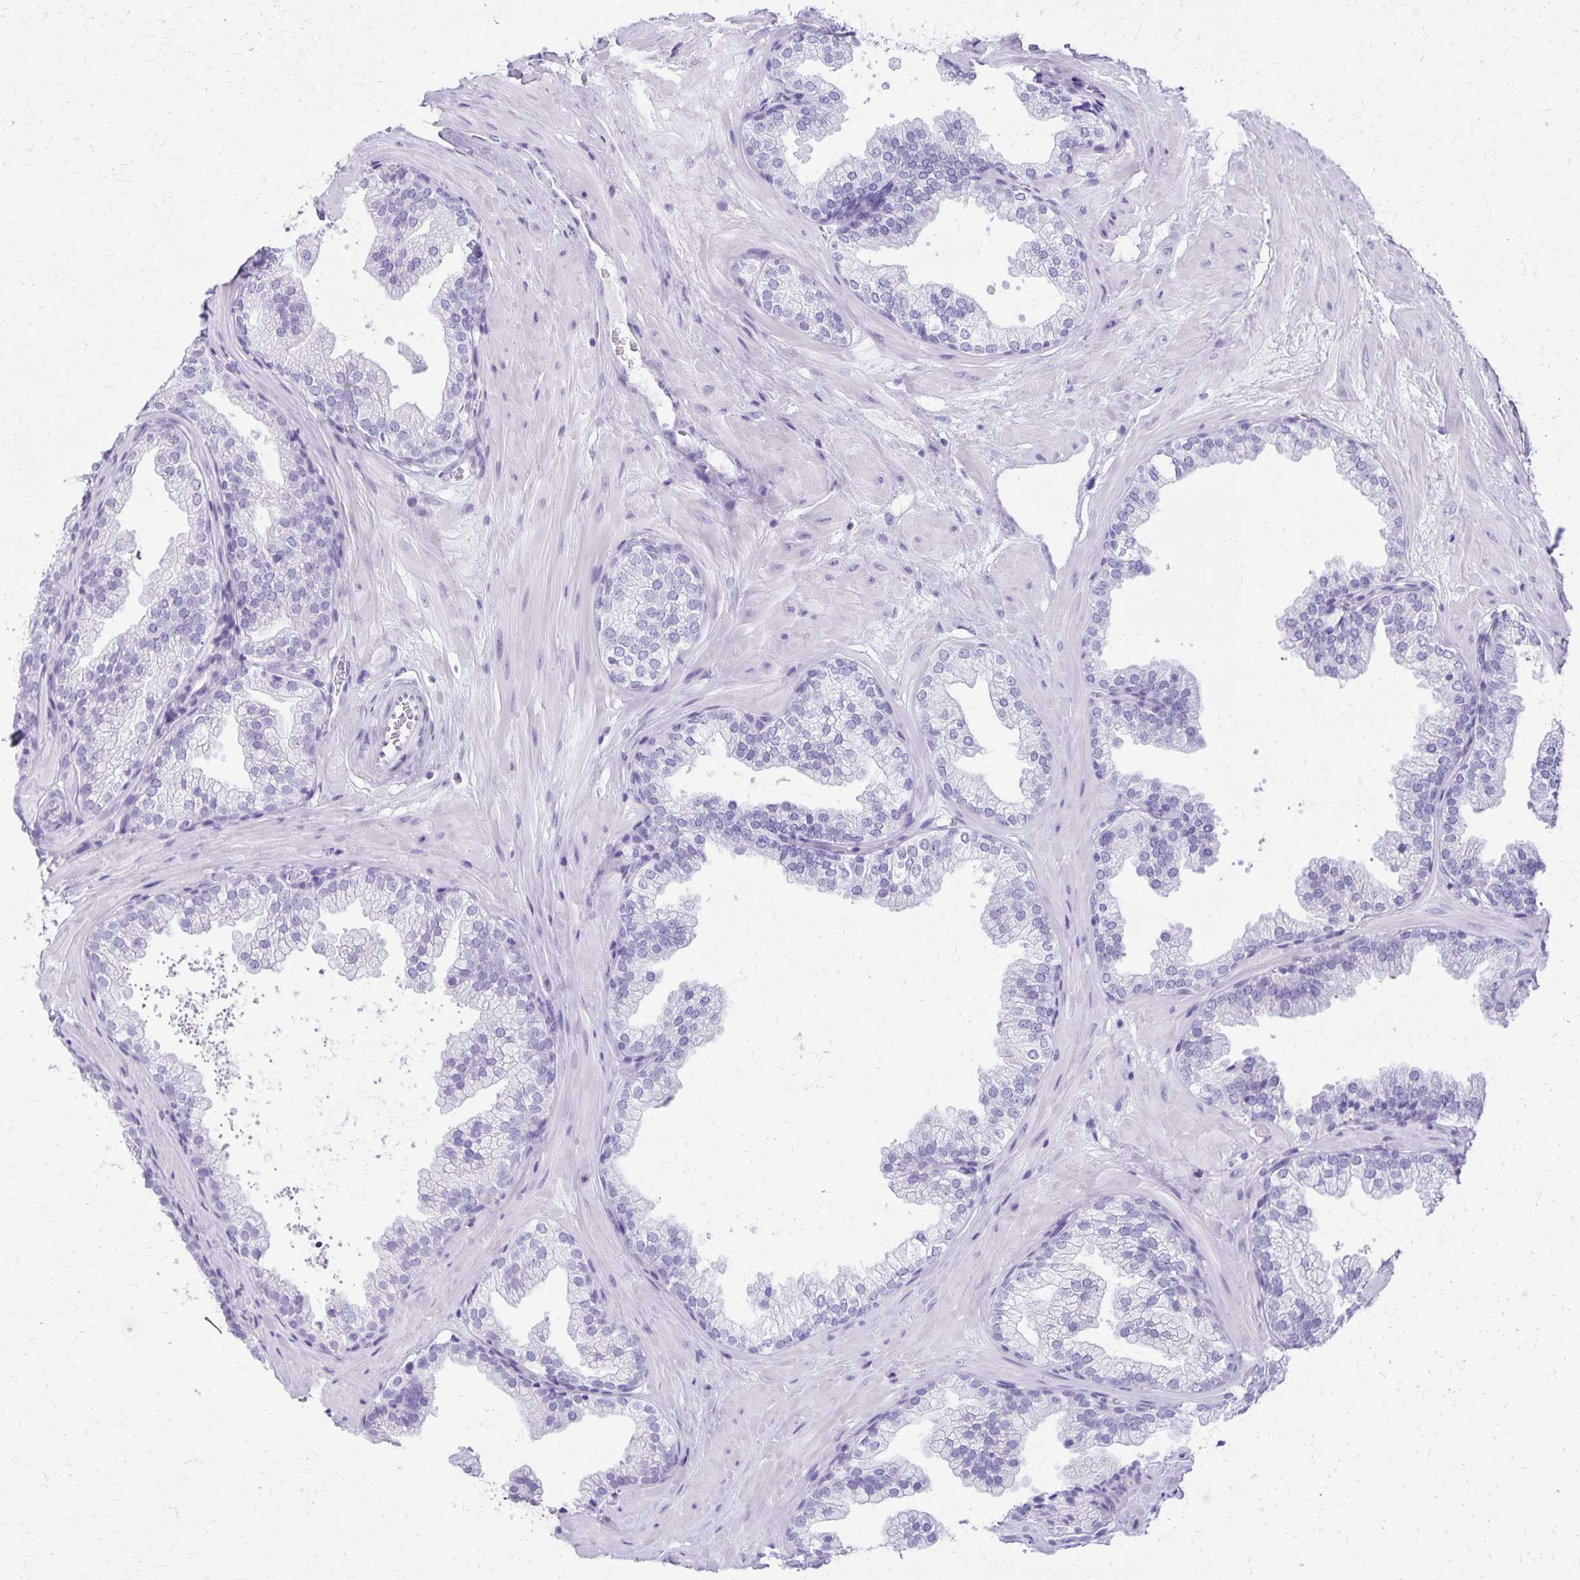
{"staining": {"intensity": "negative", "quantity": "none", "location": "none"}, "tissue": "prostate", "cell_type": "Glandular cells", "image_type": "normal", "snomed": [{"axis": "morphology", "description": "Normal tissue, NOS"}, {"axis": "topography", "description": "Prostate"}], "caption": "The IHC image has no significant staining in glandular cells of prostate.", "gene": "DEFA5", "patient": {"sex": "male", "age": 37}}